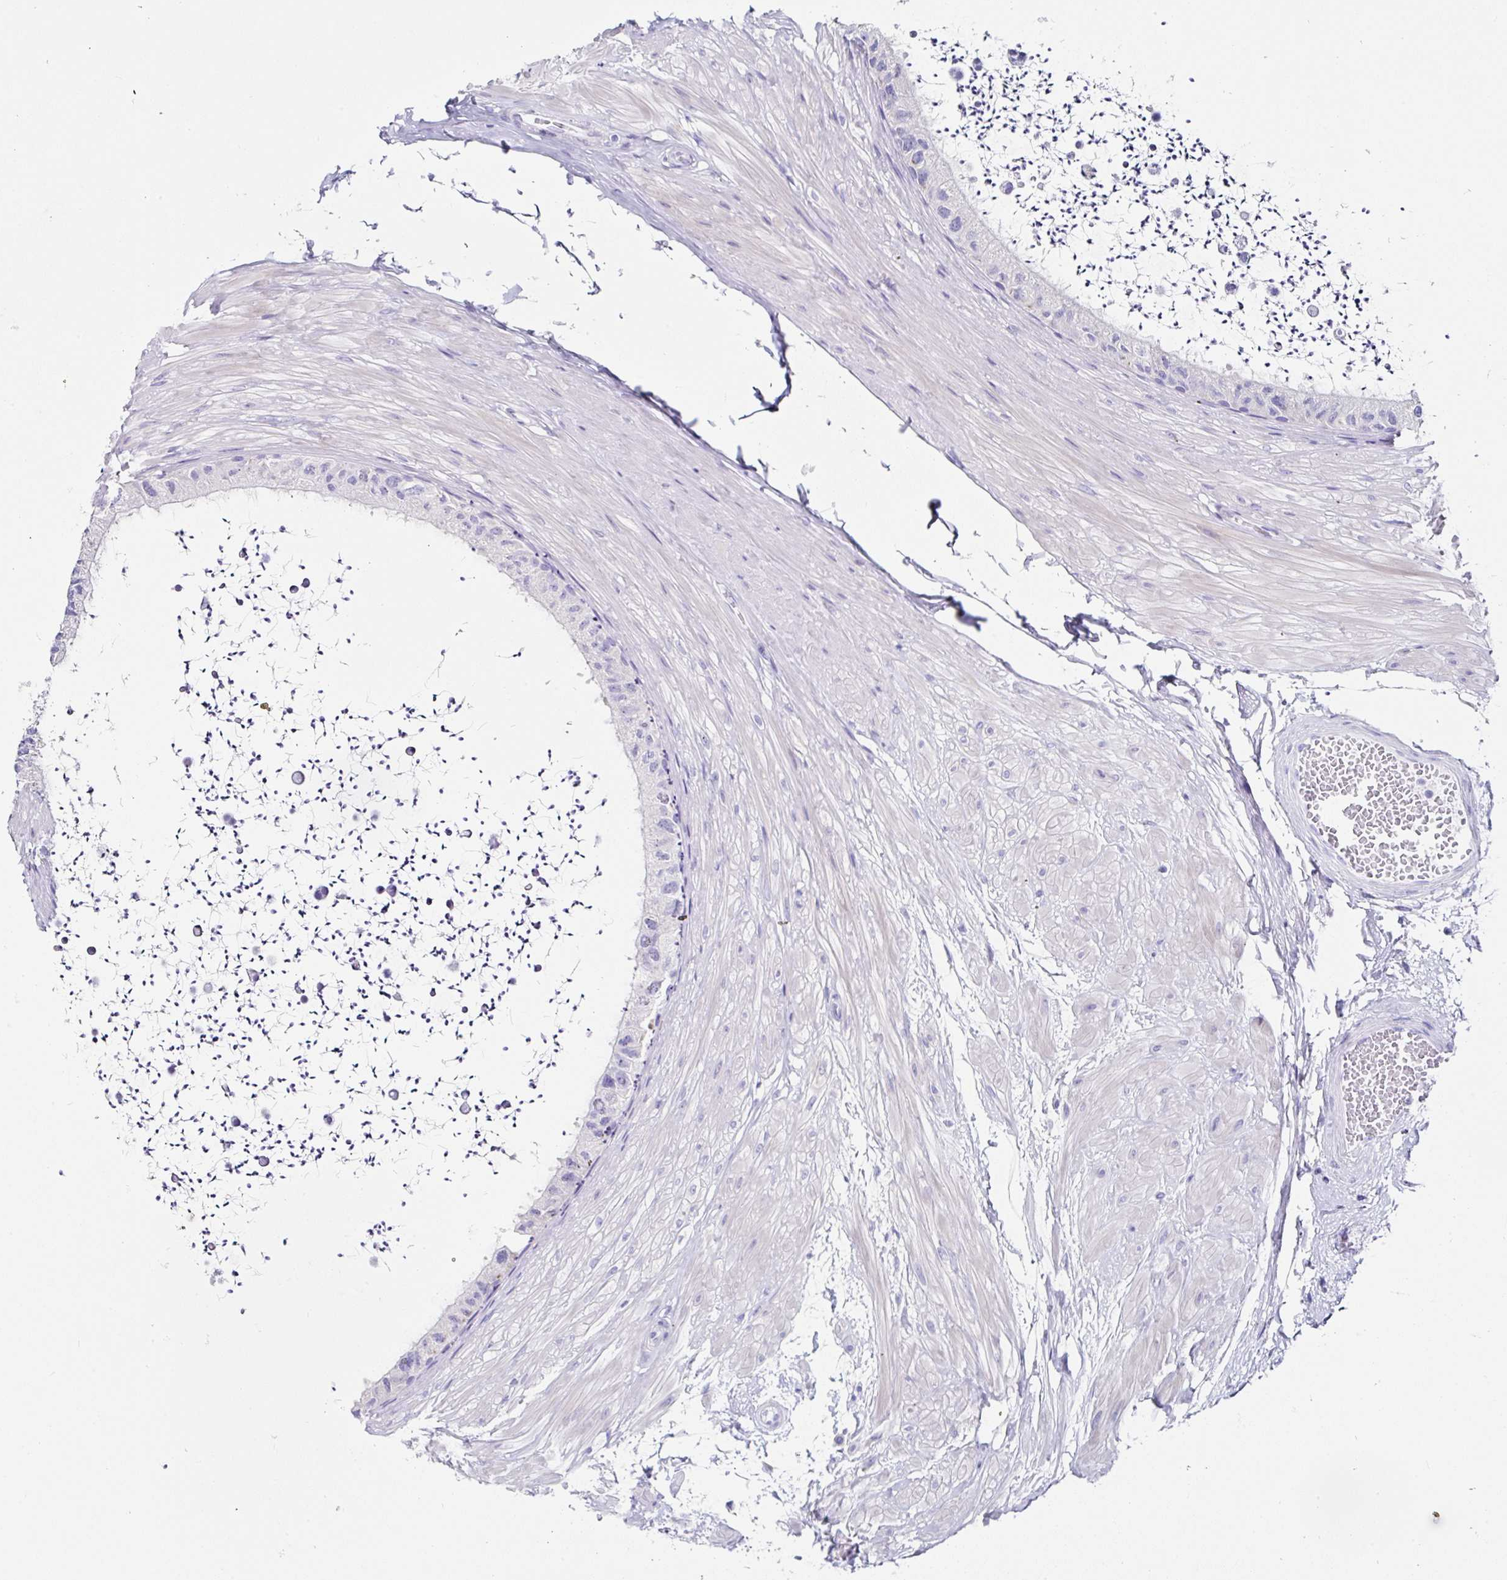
{"staining": {"intensity": "negative", "quantity": "none", "location": "none"}, "tissue": "epididymis", "cell_type": "Glandular cells", "image_type": "normal", "snomed": [{"axis": "morphology", "description": "Normal tissue, NOS"}, {"axis": "topography", "description": "Epididymis"}, {"axis": "topography", "description": "Peripheral nerve tissue"}], "caption": "Immunohistochemical staining of normal epididymis demonstrates no significant positivity in glandular cells.", "gene": "UGT3A1", "patient": {"sex": "male", "age": 32}}